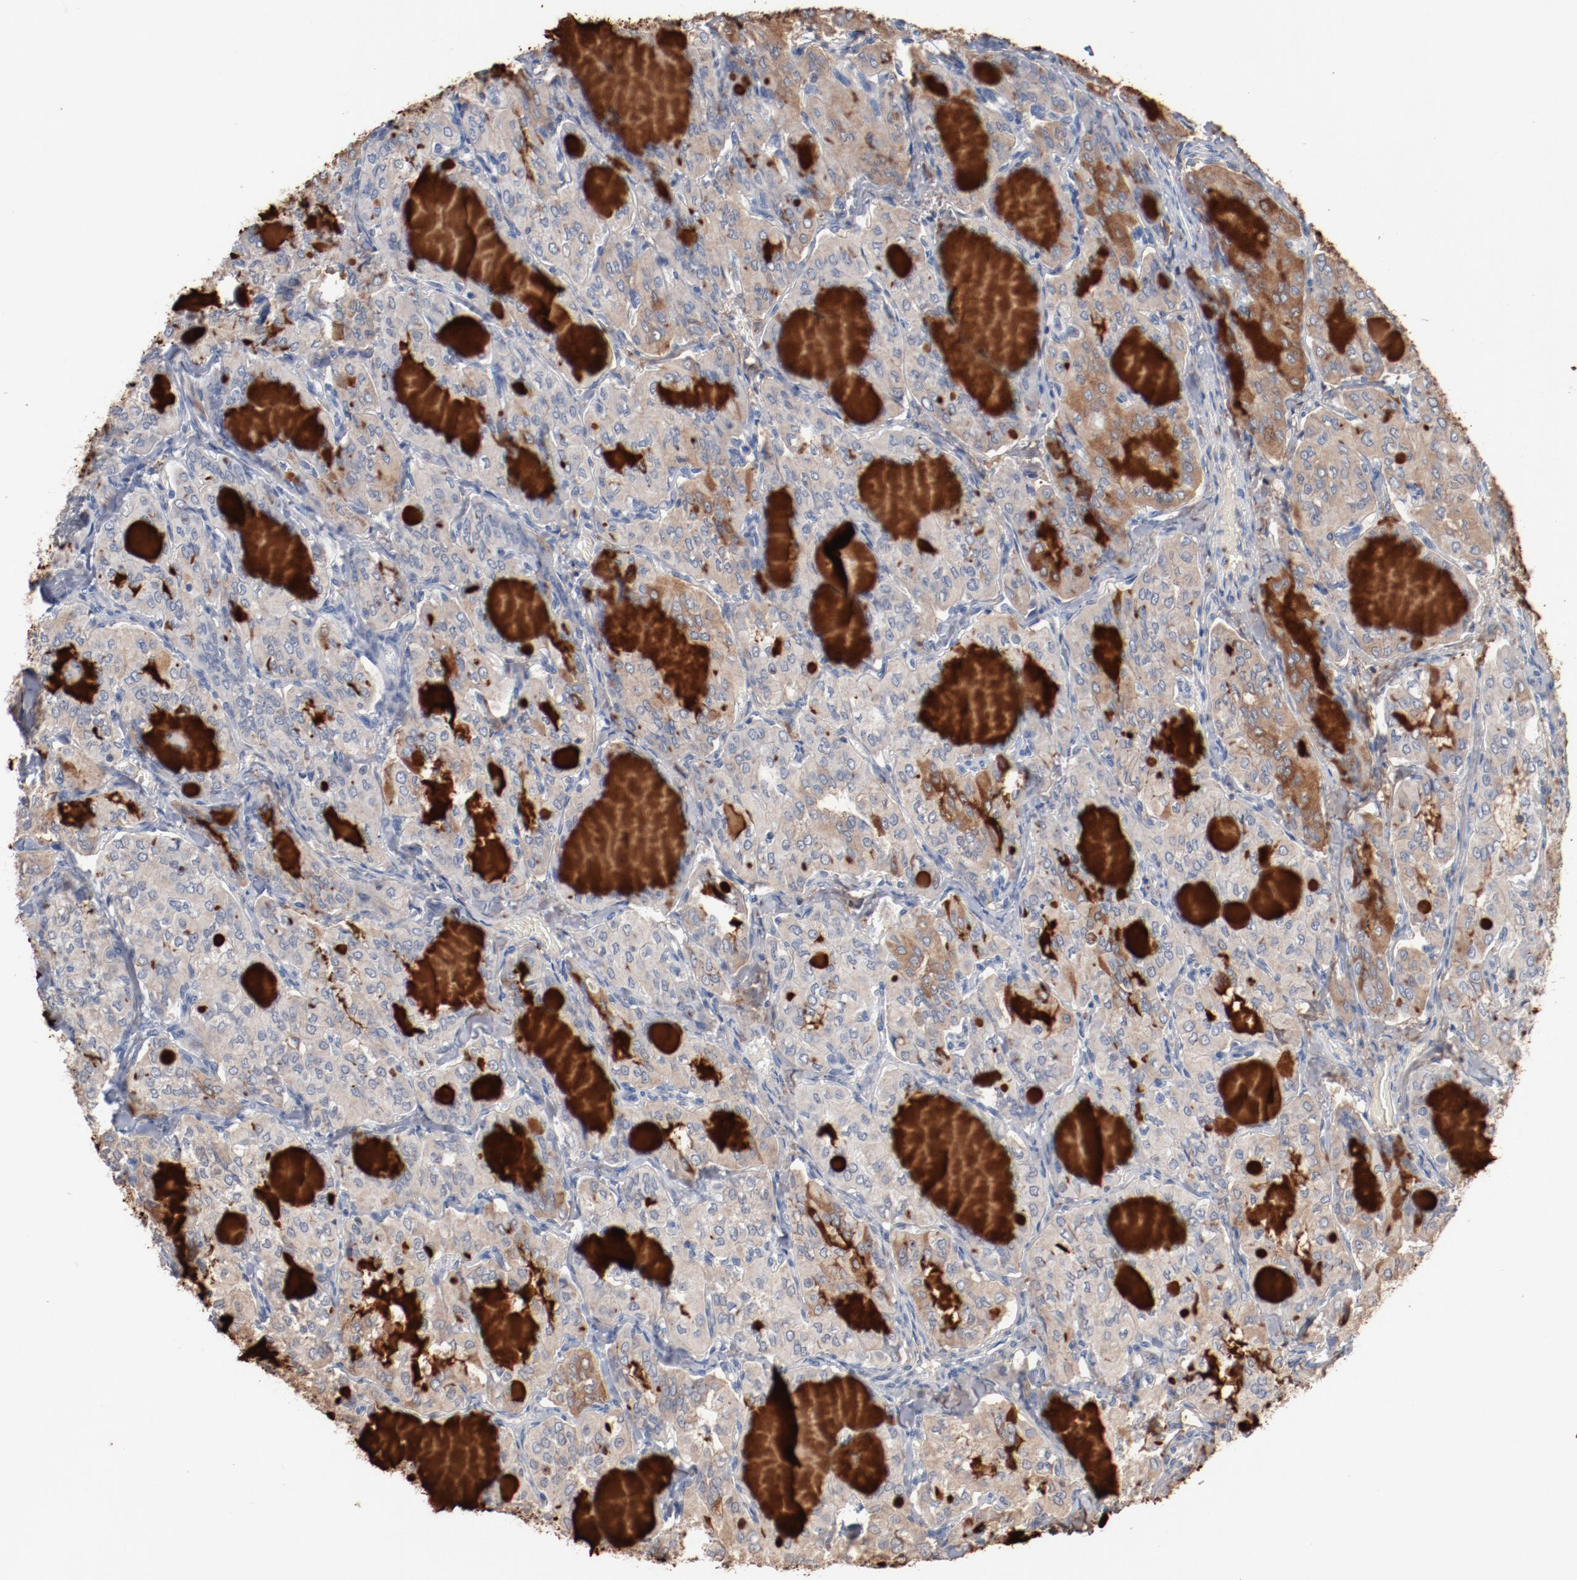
{"staining": {"intensity": "negative", "quantity": "none", "location": "none"}, "tissue": "thyroid cancer", "cell_type": "Tumor cells", "image_type": "cancer", "snomed": [{"axis": "morphology", "description": "Papillary adenocarcinoma, NOS"}, {"axis": "topography", "description": "Thyroid gland"}], "caption": "Tumor cells are negative for brown protein staining in thyroid cancer.", "gene": "ERICH1", "patient": {"sex": "male", "age": 20}}